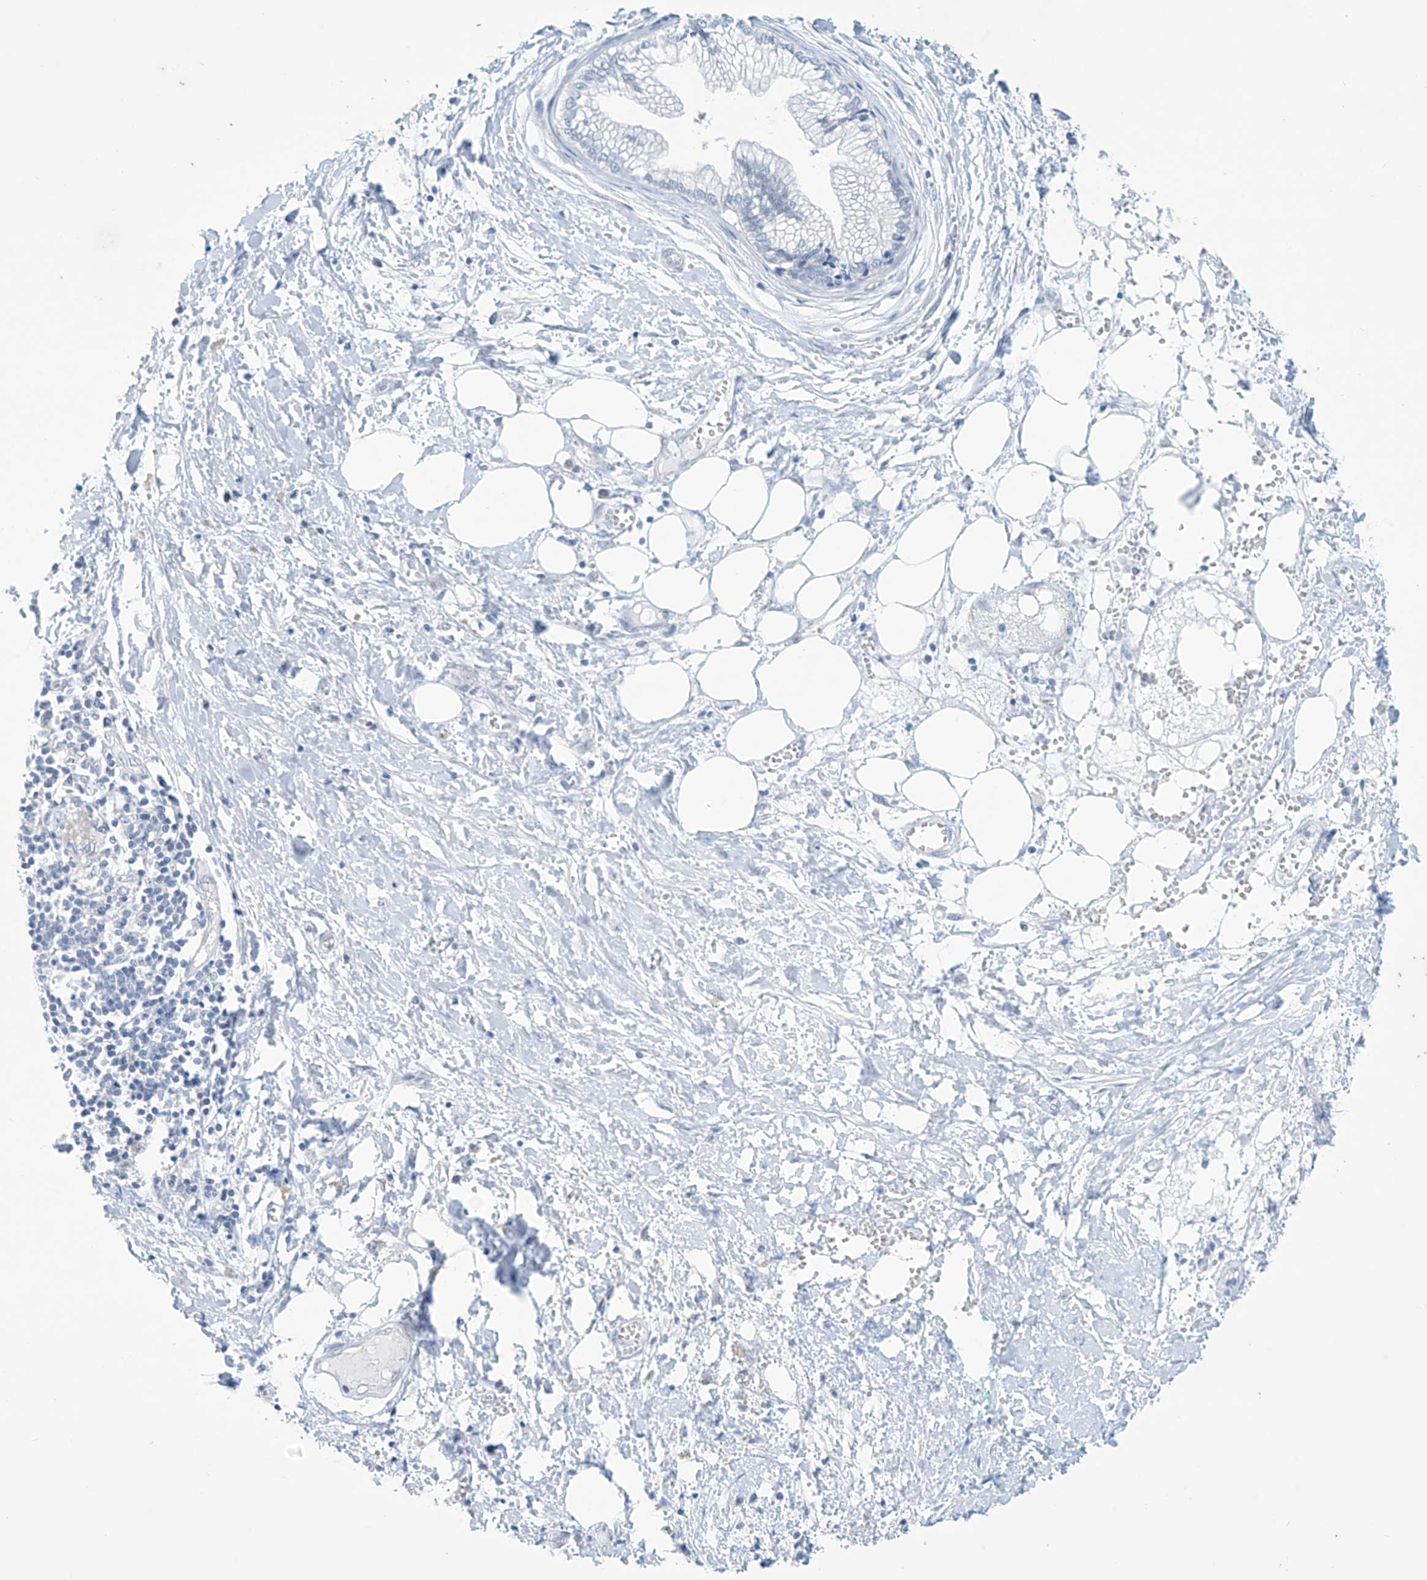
{"staining": {"intensity": "negative", "quantity": "none", "location": "none"}, "tissue": "pancreatic cancer", "cell_type": "Tumor cells", "image_type": "cancer", "snomed": [{"axis": "morphology", "description": "Adenocarcinoma, NOS"}, {"axis": "topography", "description": "Pancreas"}], "caption": "There is no significant staining in tumor cells of pancreatic cancer.", "gene": "SLC35A5", "patient": {"sex": "male", "age": 68}}